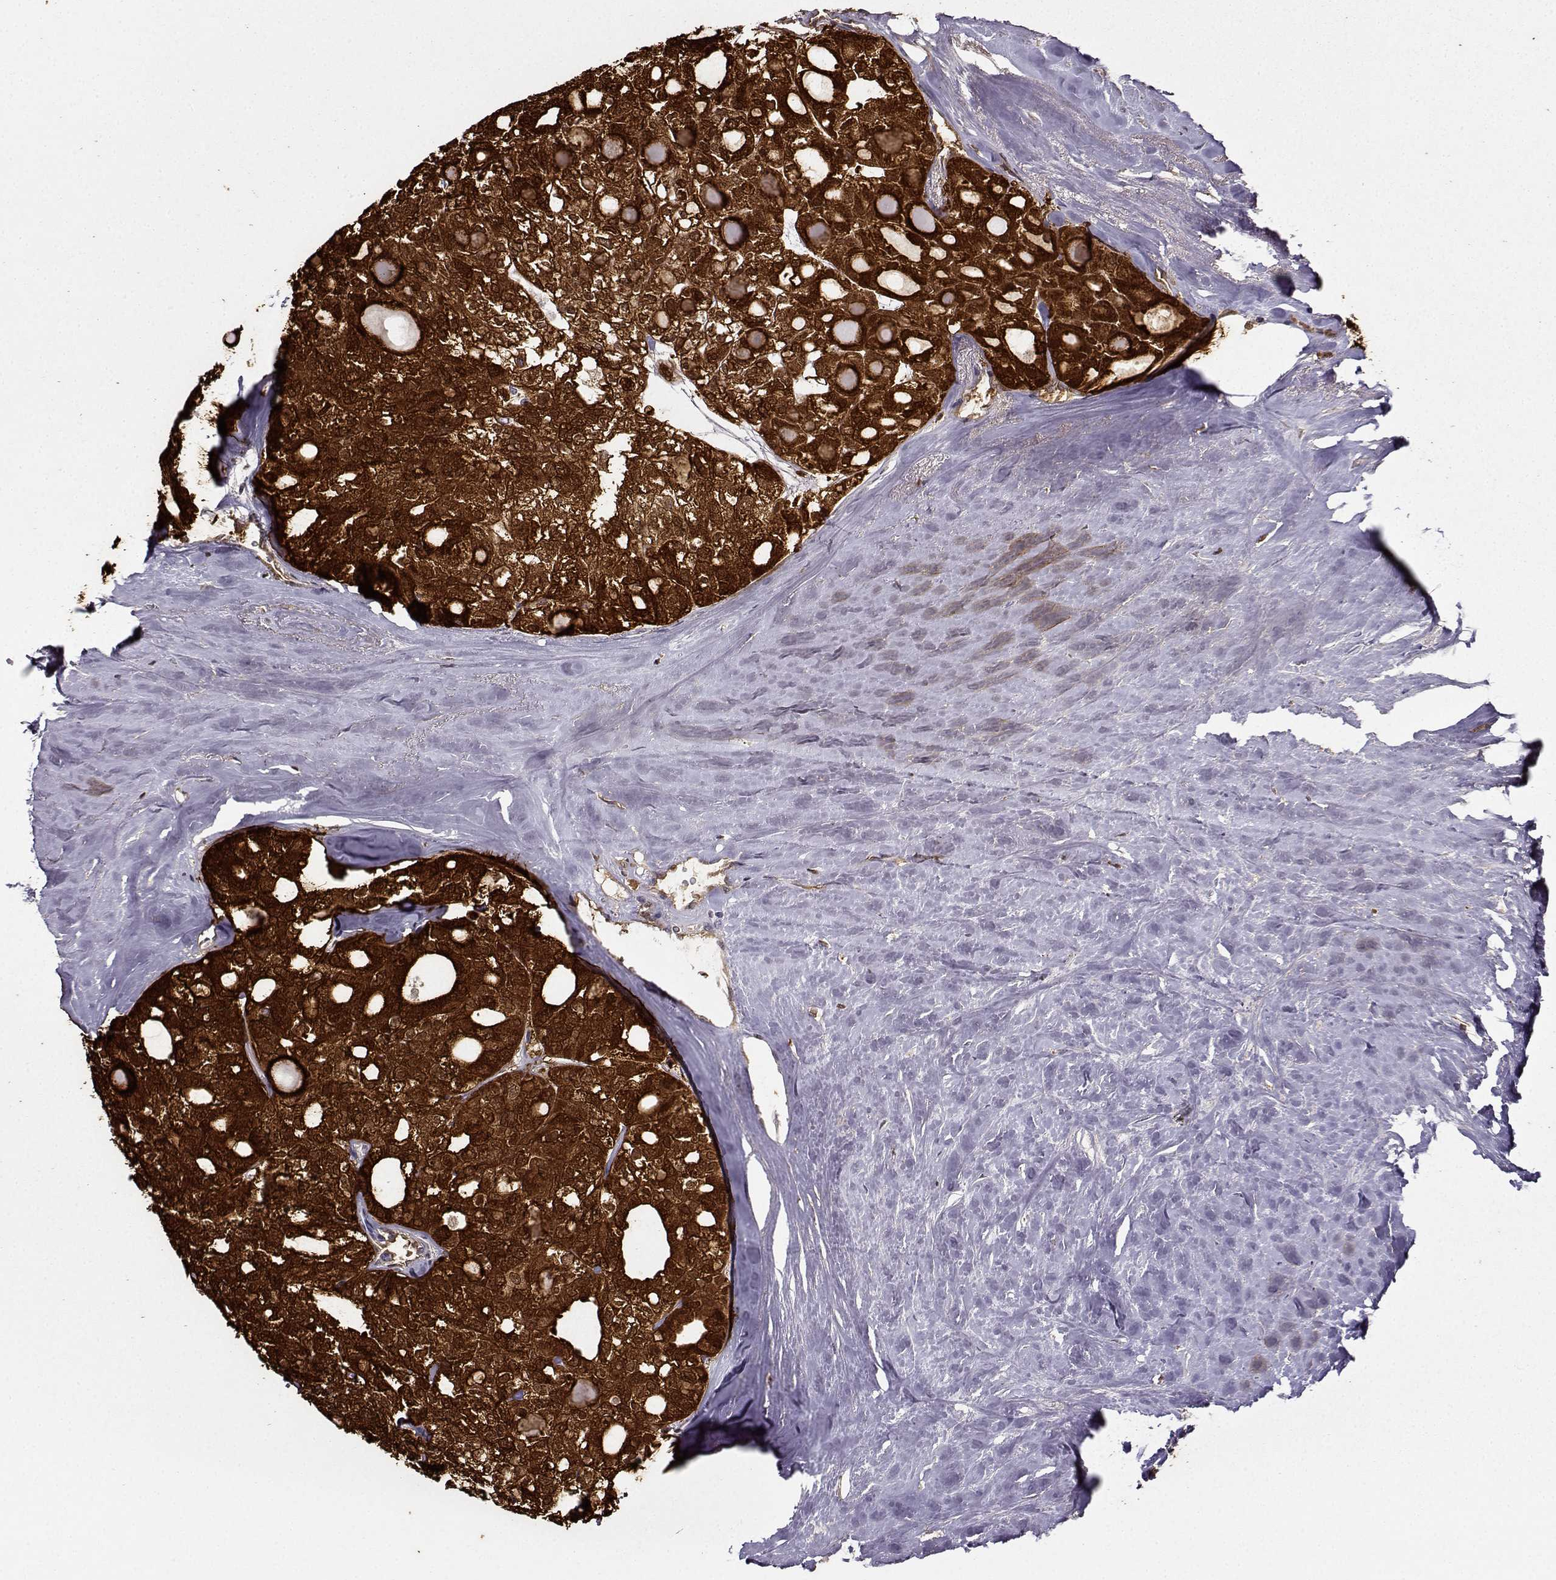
{"staining": {"intensity": "strong", "quantity": ">75%", "location": "cytoplasmic/membranous,nuclear"}, "tissue": "thyroid cancer", "cell_type": "Tumor cells", "image_type": "cancer", "snomed": [{"axis": "morphology", "description": "Follicular adenoma carcinoma, NOS"}, {"axis": "topography", "description": "Thyroid gland"}], "caption": "IHC histopathology image of neoplastic tissue: thyroid follicular adenoma carcinoma stained using IHC shows high levels of strong protein expression localized specifically in the cytoplasmic/membranous and nuclear of tumor cells, appearing as a cytoplasmic/membranous and nuclear brown color.", "gene": "NQO1", "patient": {"sex": "male", "age": 75}}